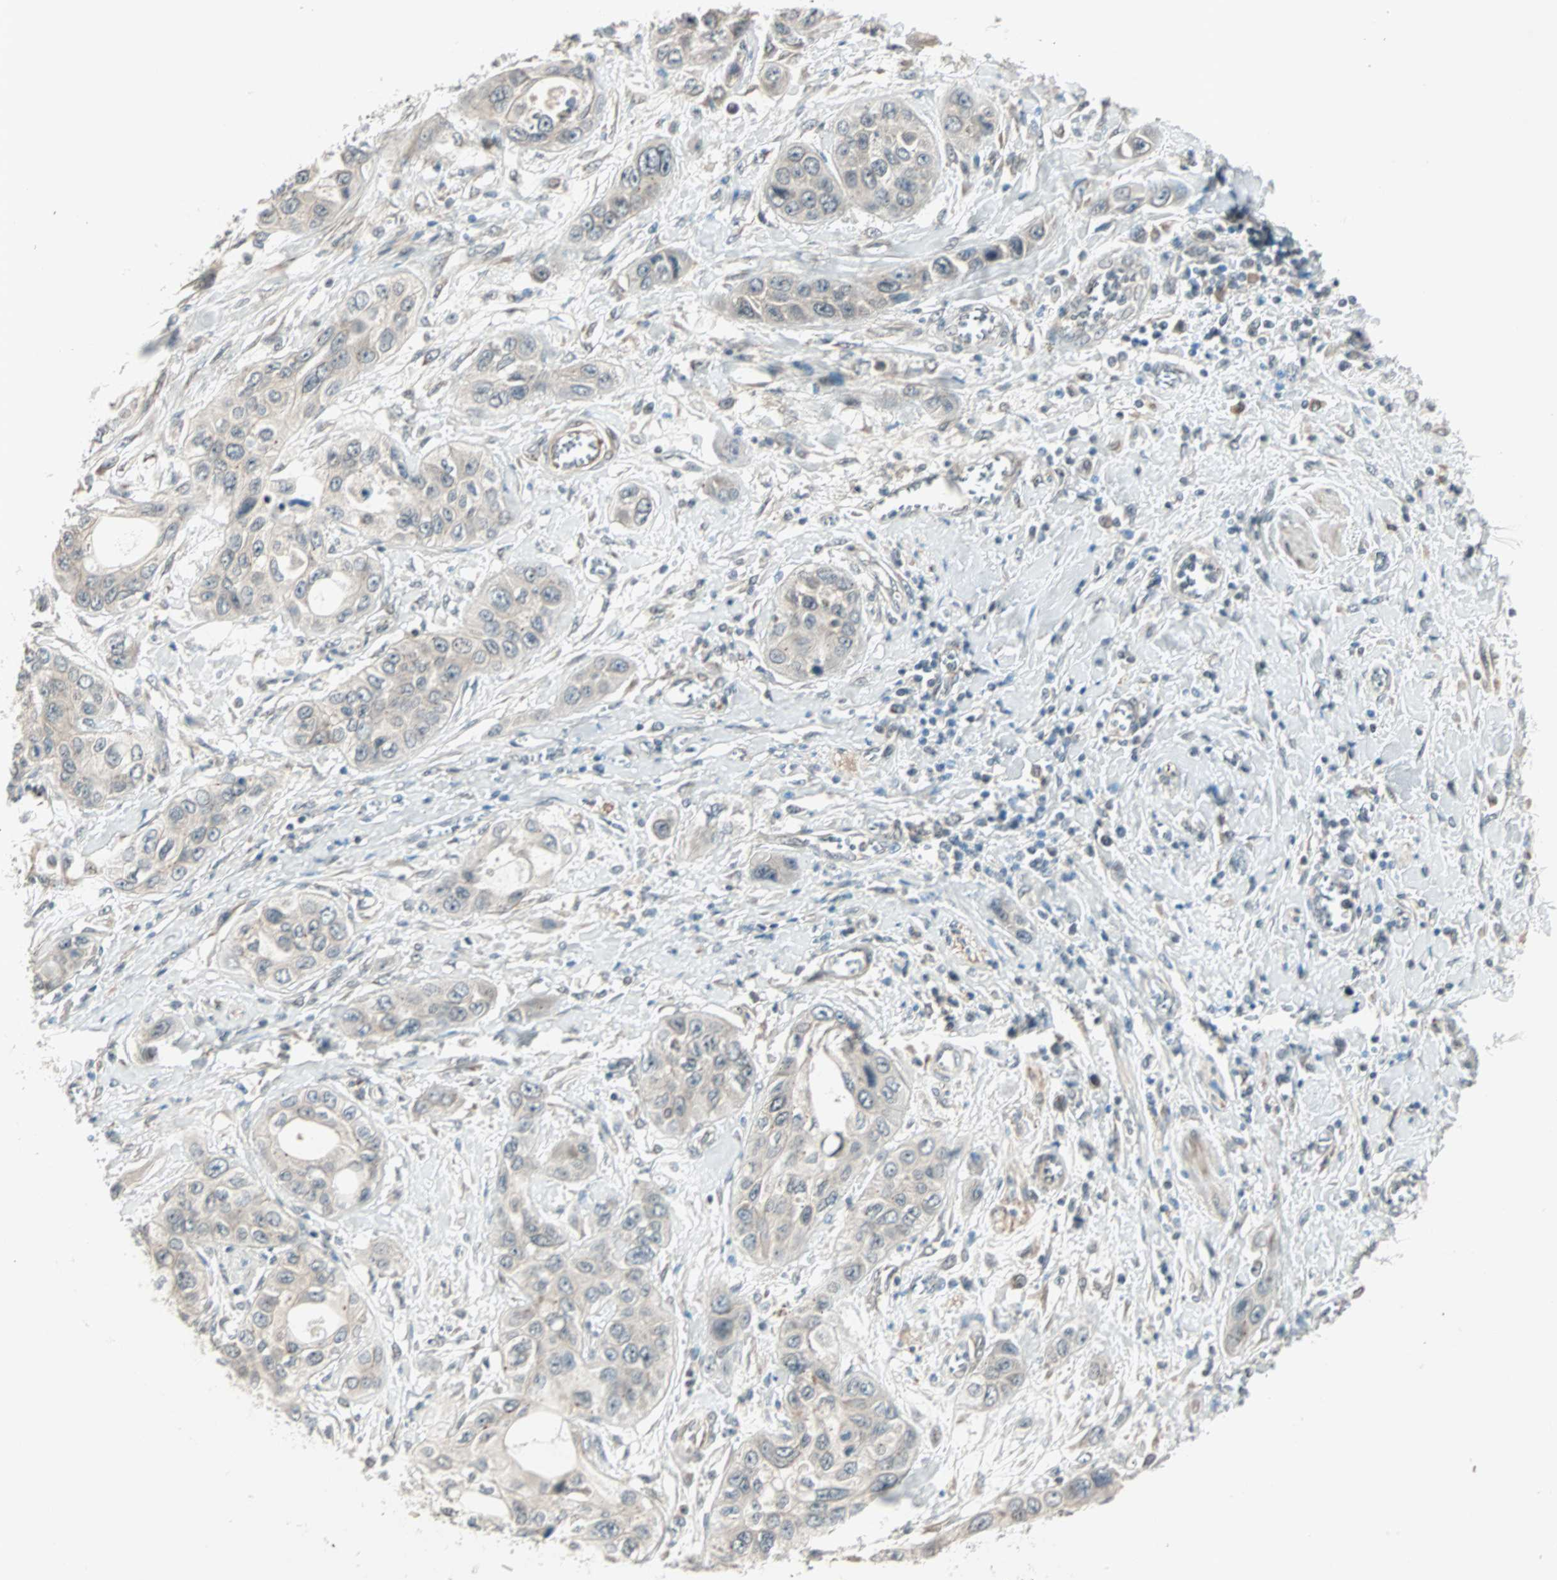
{"staining": {"intensity": "weak", "quantity": "25%-75%", "location": "cytoplasmic/membranous"}, "tissue": "pancreatic cancer", "cell_type": "Tumor cells", "image_type": "cancer", "snomed": [{"axis": "morphology", "description": "Adenocarcinoma, NOS"}, {"axis": "topography", "description": "Pancreas"}], "caption": "Pancreatic cancer stained for a protein (brown) shows weak cytoplasmic/membranous positive expression in approximately 25%-75% of tumor cells.", "gene": "PGBD1", "patient": {"sex": "female", "age": 70}}